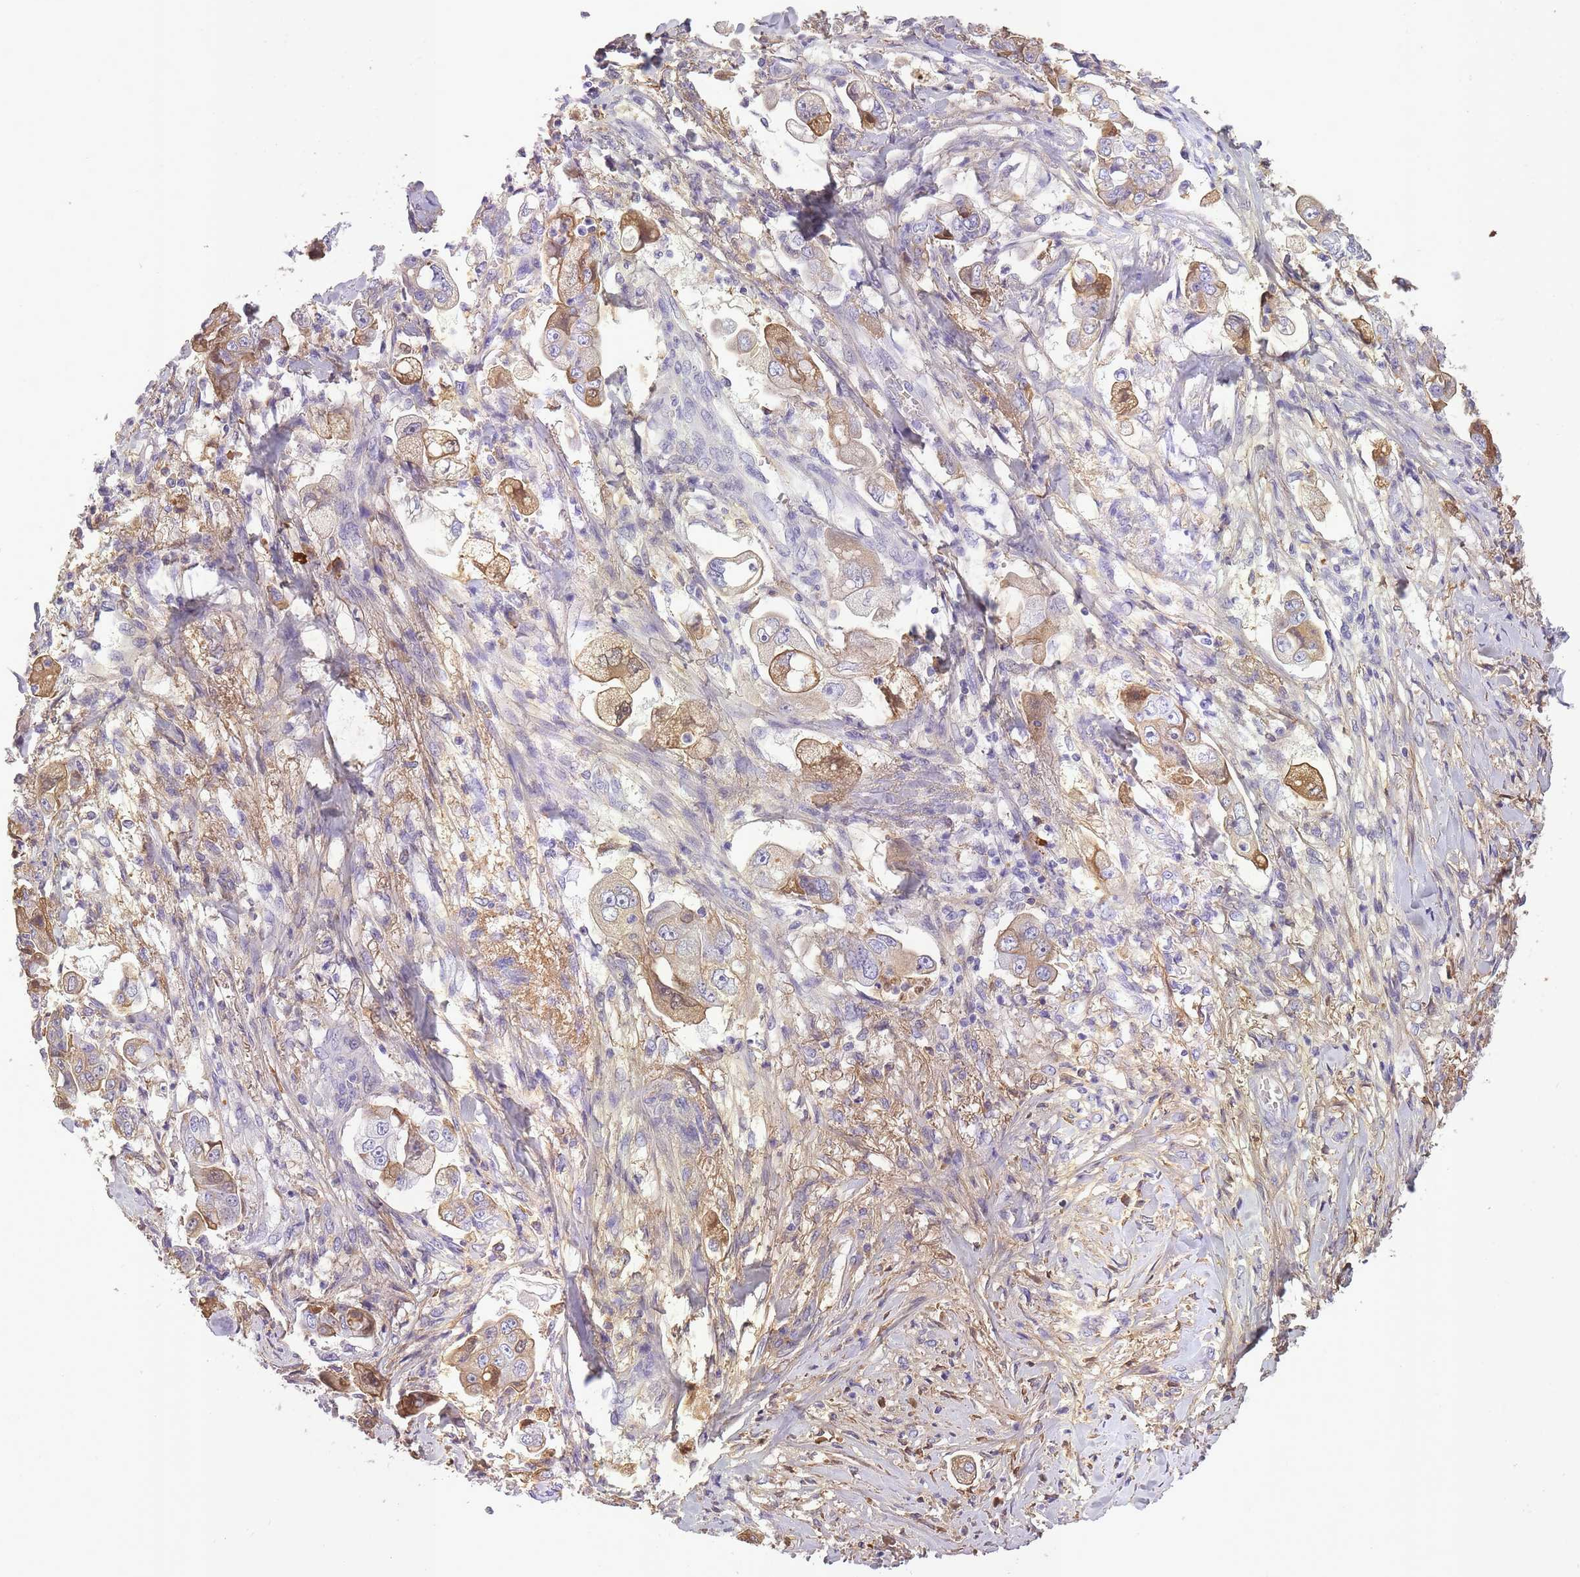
{"staining": {"intensity": "moderate", "quantity": "<25%", "location": "cytoplasmic/membranous"}, "tissue": "stomach cancer", "cell_type": "Tumor cells", "image_type": "cancer", "snomed": [{"axis": "morphology", "description": "Adenocarcinoma, NOS"}, {"axis": "topography", "description": "Stomach"}], "caption": "A brown stain highlights moderate cytoplasmic/membranous staining of a protein in human stomach cancer tumor cells.", "gene": "IGKV1D-42", "patient": {"sex": "male", "age": 62}}